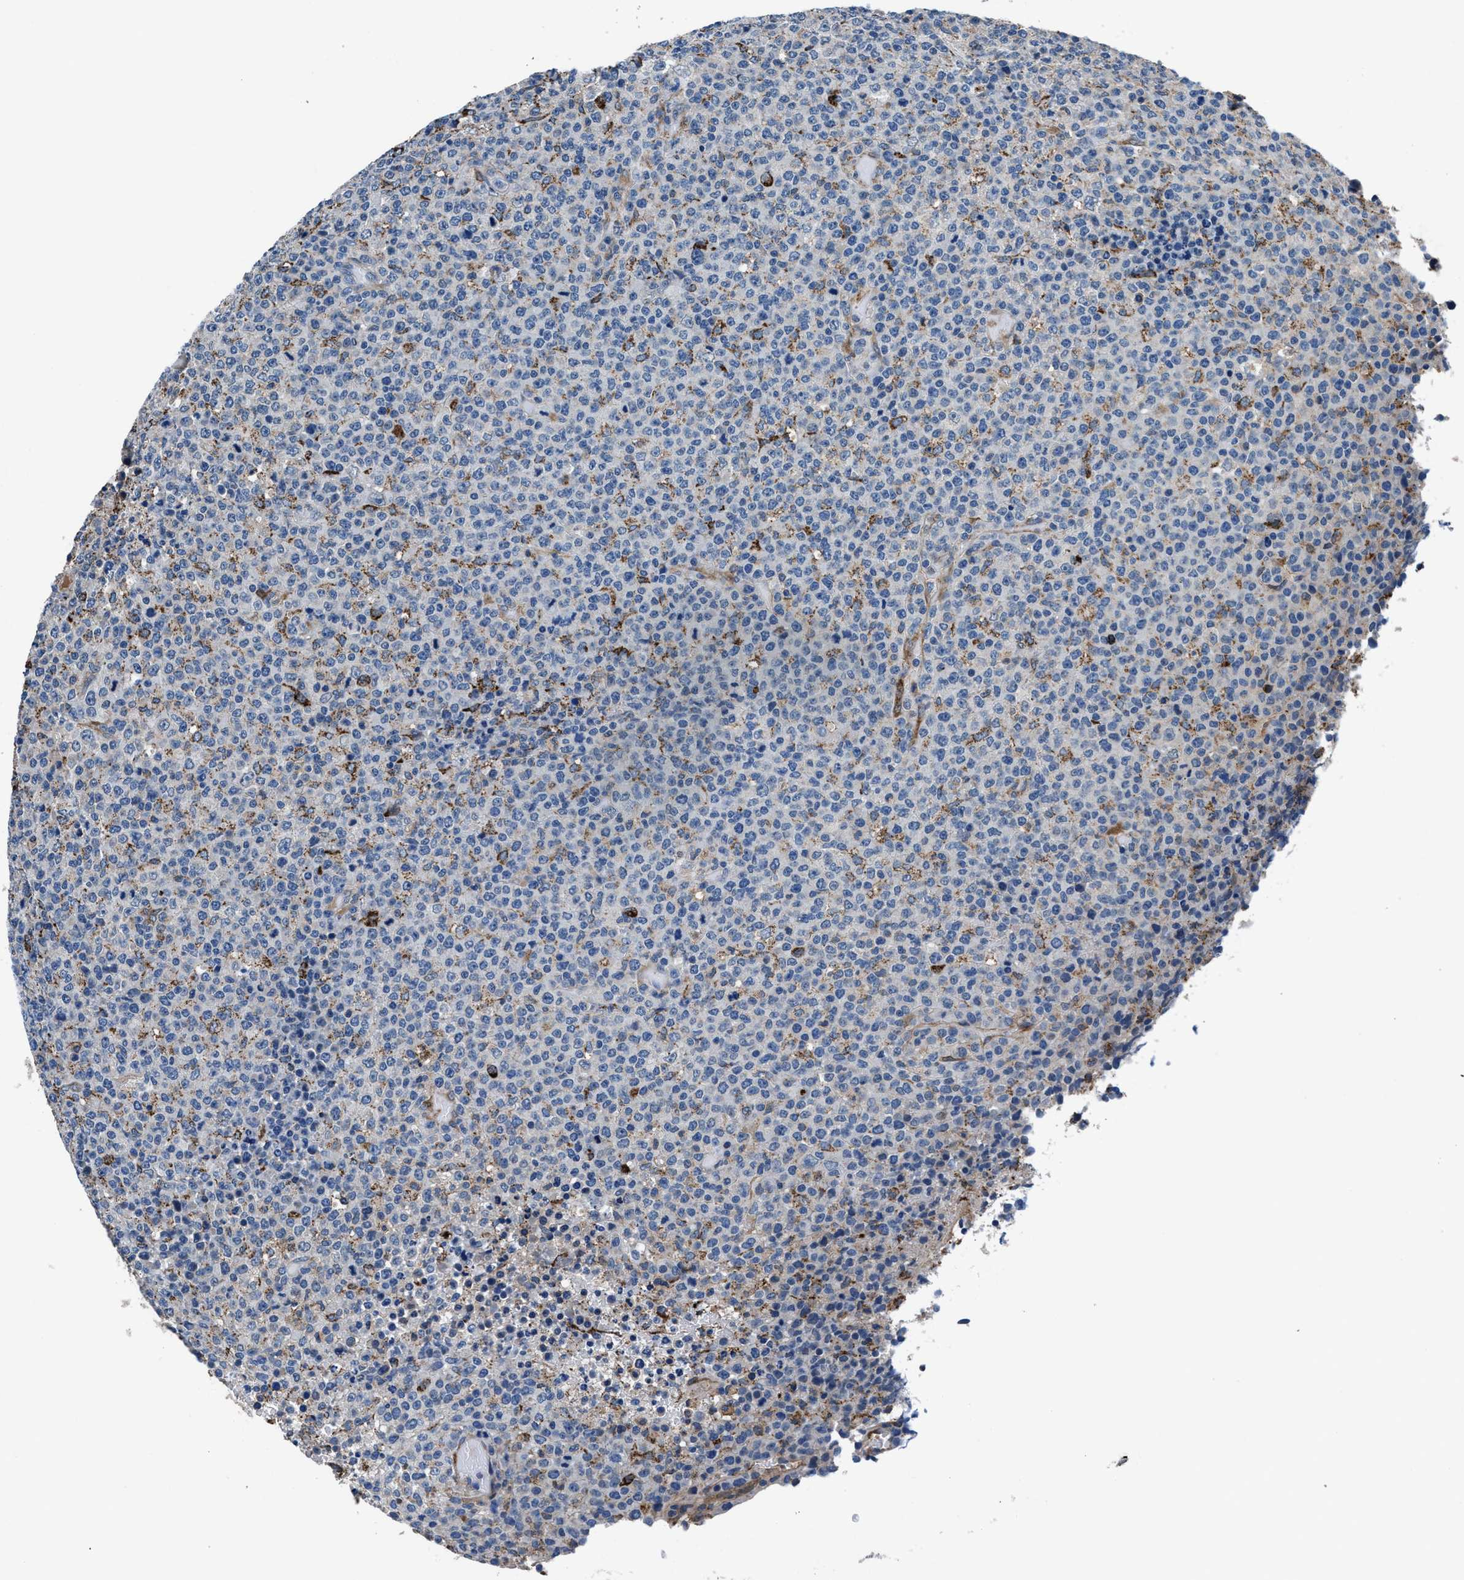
{"staining": {"intensity": "negative", "quantity": "none", "location": "none"}, "tissue": "lymphoma", "cell_type": "Tumor cells", "image_type": "cancer", "snomed": [{"axis": "morphology", "description": "Malignant lymphoma, non-Hodgkin's type, High grade"}, {"axis": "topography", "description": "Lymph node"}], "caption": "DAB immunohistochemical staining of human high-grade malignant lymphoma, non-Hodgkin's type exhibits no significant positivity in tumor cells.", "gene": "PRTFDC1", "patient": {"sex": "male", "age": 13}}